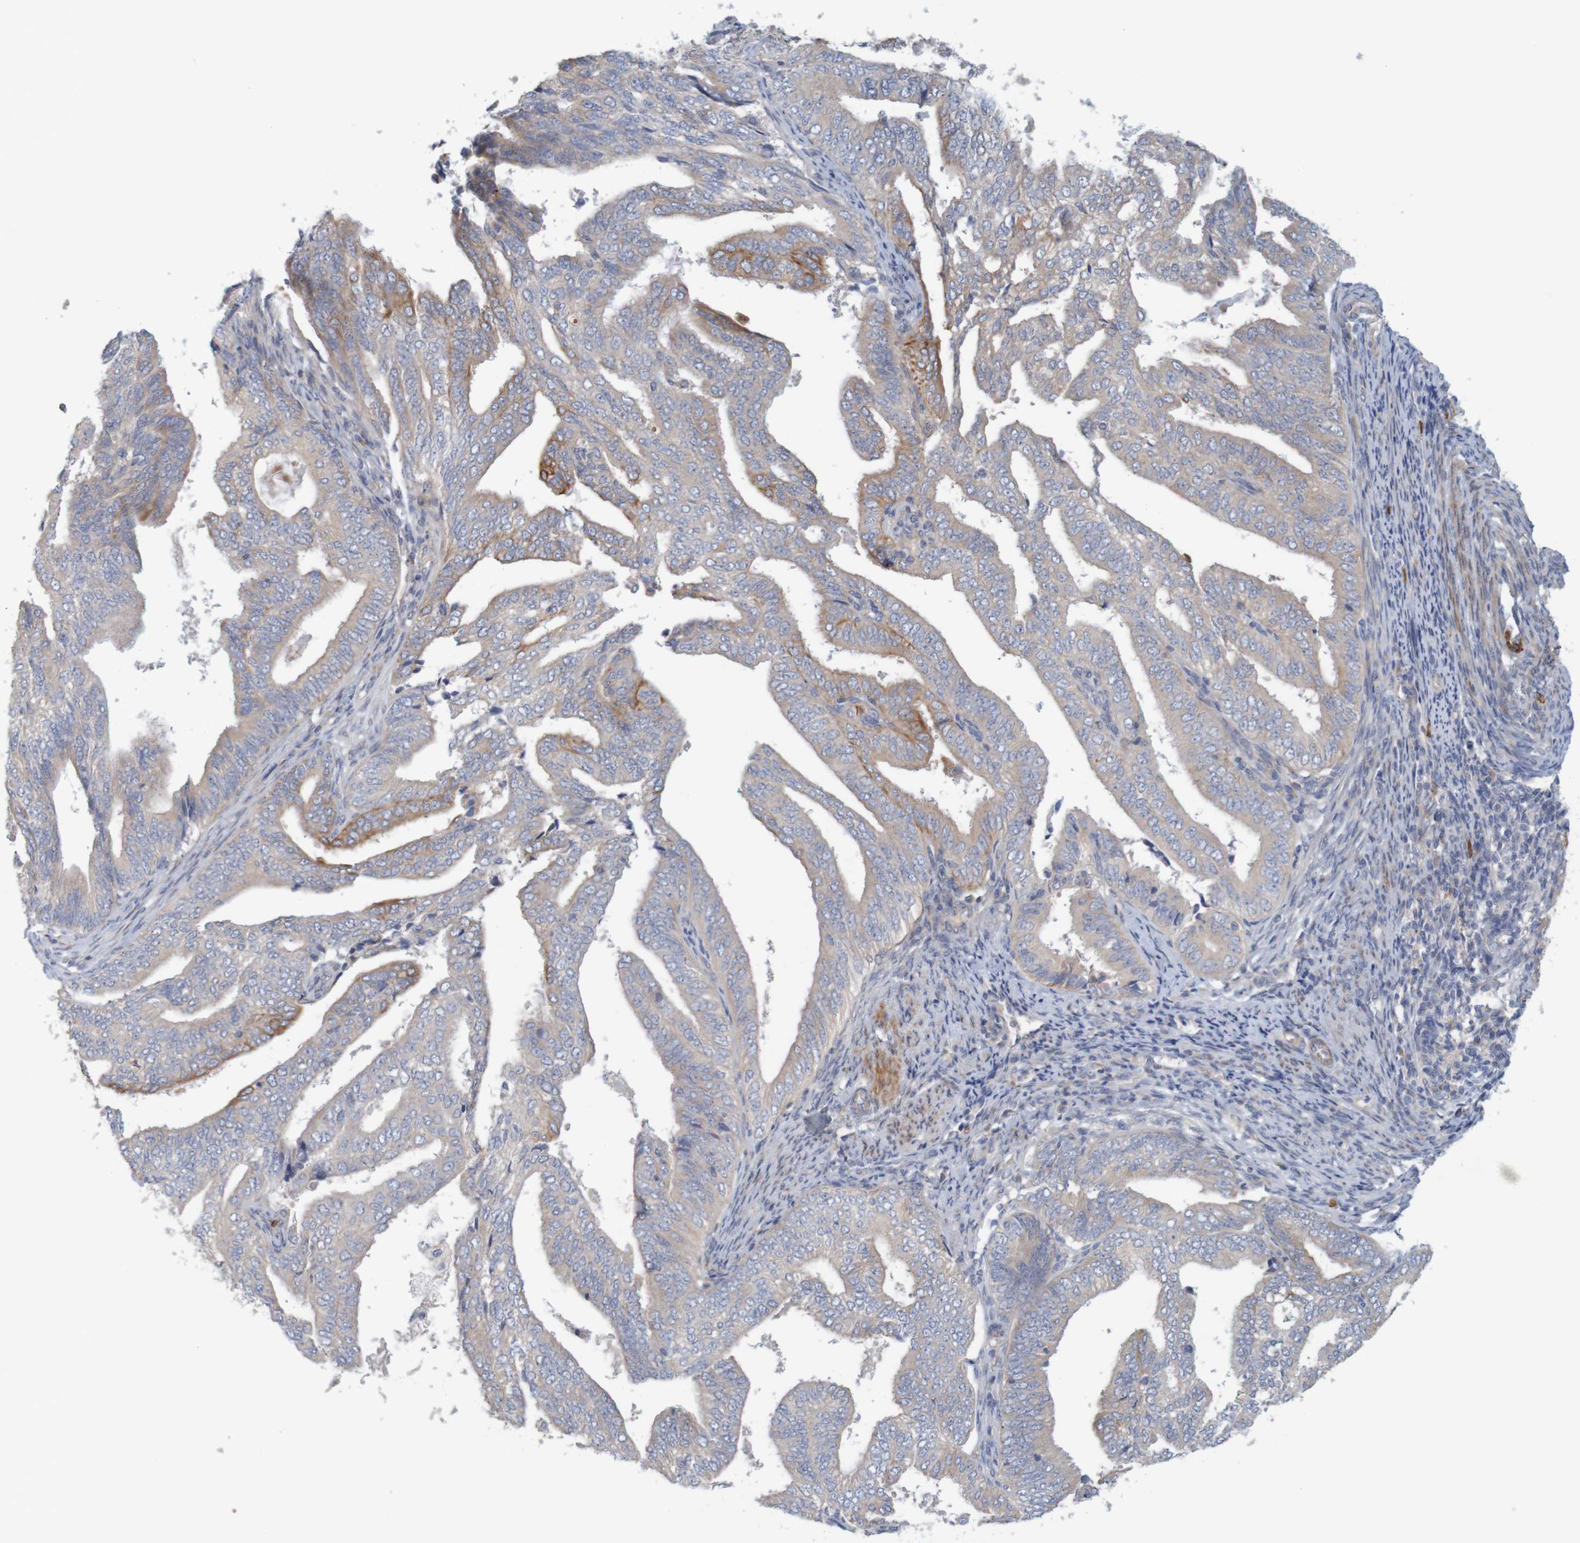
{"staining": {"intensity": "moderate", "quantity": "25%-75%", "location": "cytoplasmic/membranous"}, "tissue": "endometrial cancer", "cell_type": "Tumor cells", "image_type": "cancer", "snomed": [{"axis": "morphology", "description": "Adenocarcinoma, NOS"}, {"axis": "topography", "description": "Endometrium"}], "caption": "Endometrial cancer stained with DAB (3,3'-diaminobenzidine) immunohistochemistry (IHC) demonstrates medium levels of moderate cytoplasmic/membranous positivity in about 25%-75% of tumor cells.", "gene": "KRT23", "patient": {"sex": "female", "age": 58}}